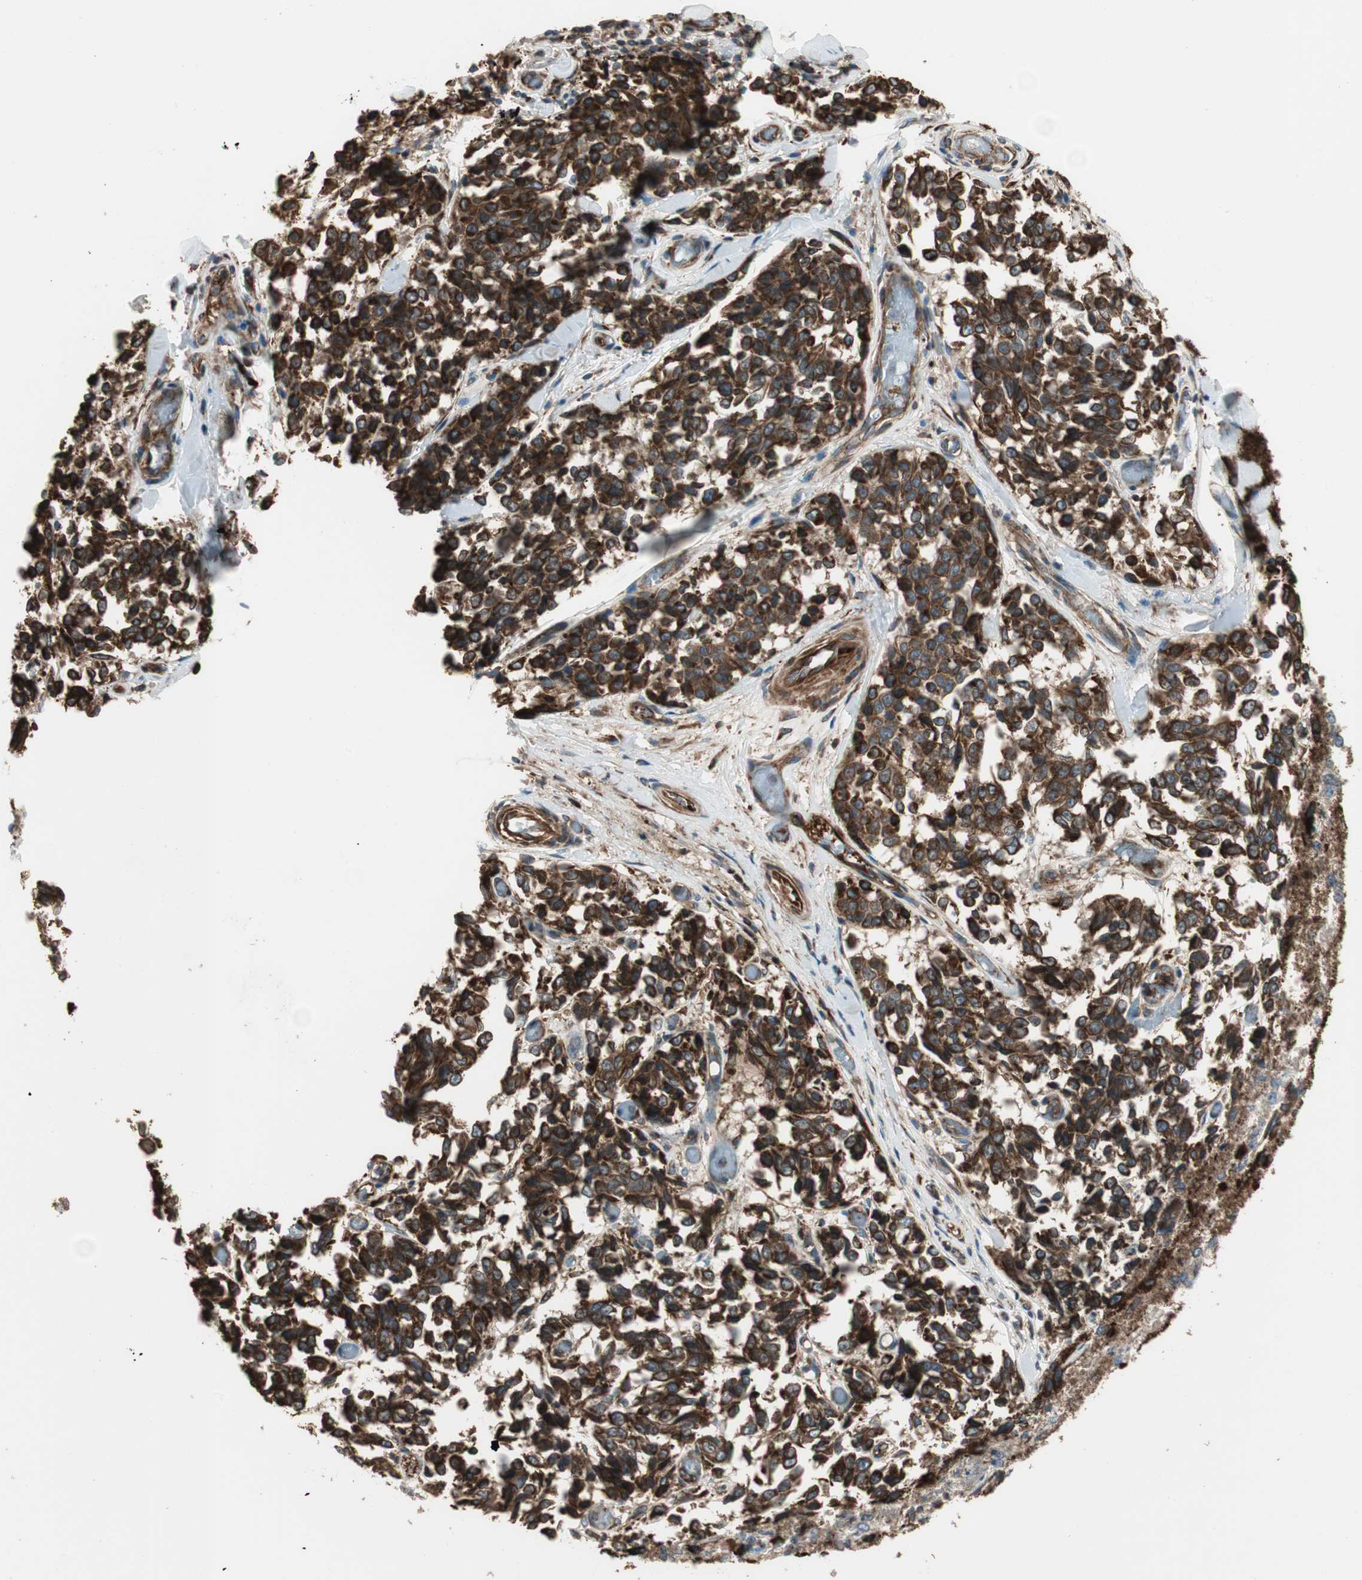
{"staining": {"intensity": "strong", "quantity": ">75%", "location": "cytoplasmic/membranous"}, "tissue": "melanoma", "cell_type": "Tumor cells", "image_type": "cancer", "snomed": [{"axis": "morphology", "description": "Malignant melanoma, NOS"}, {"axis": "topography", "description": "Skin"}], "caption": "A brown stain labels strong cytoplasmic/membranous positivity of a protein in malignant melanoma tumor cells. (Brightfield microscopy of DAB IHC at high magnification).", "gene": "PRKG1", "patient": {"sex": "female", "age": 64}}